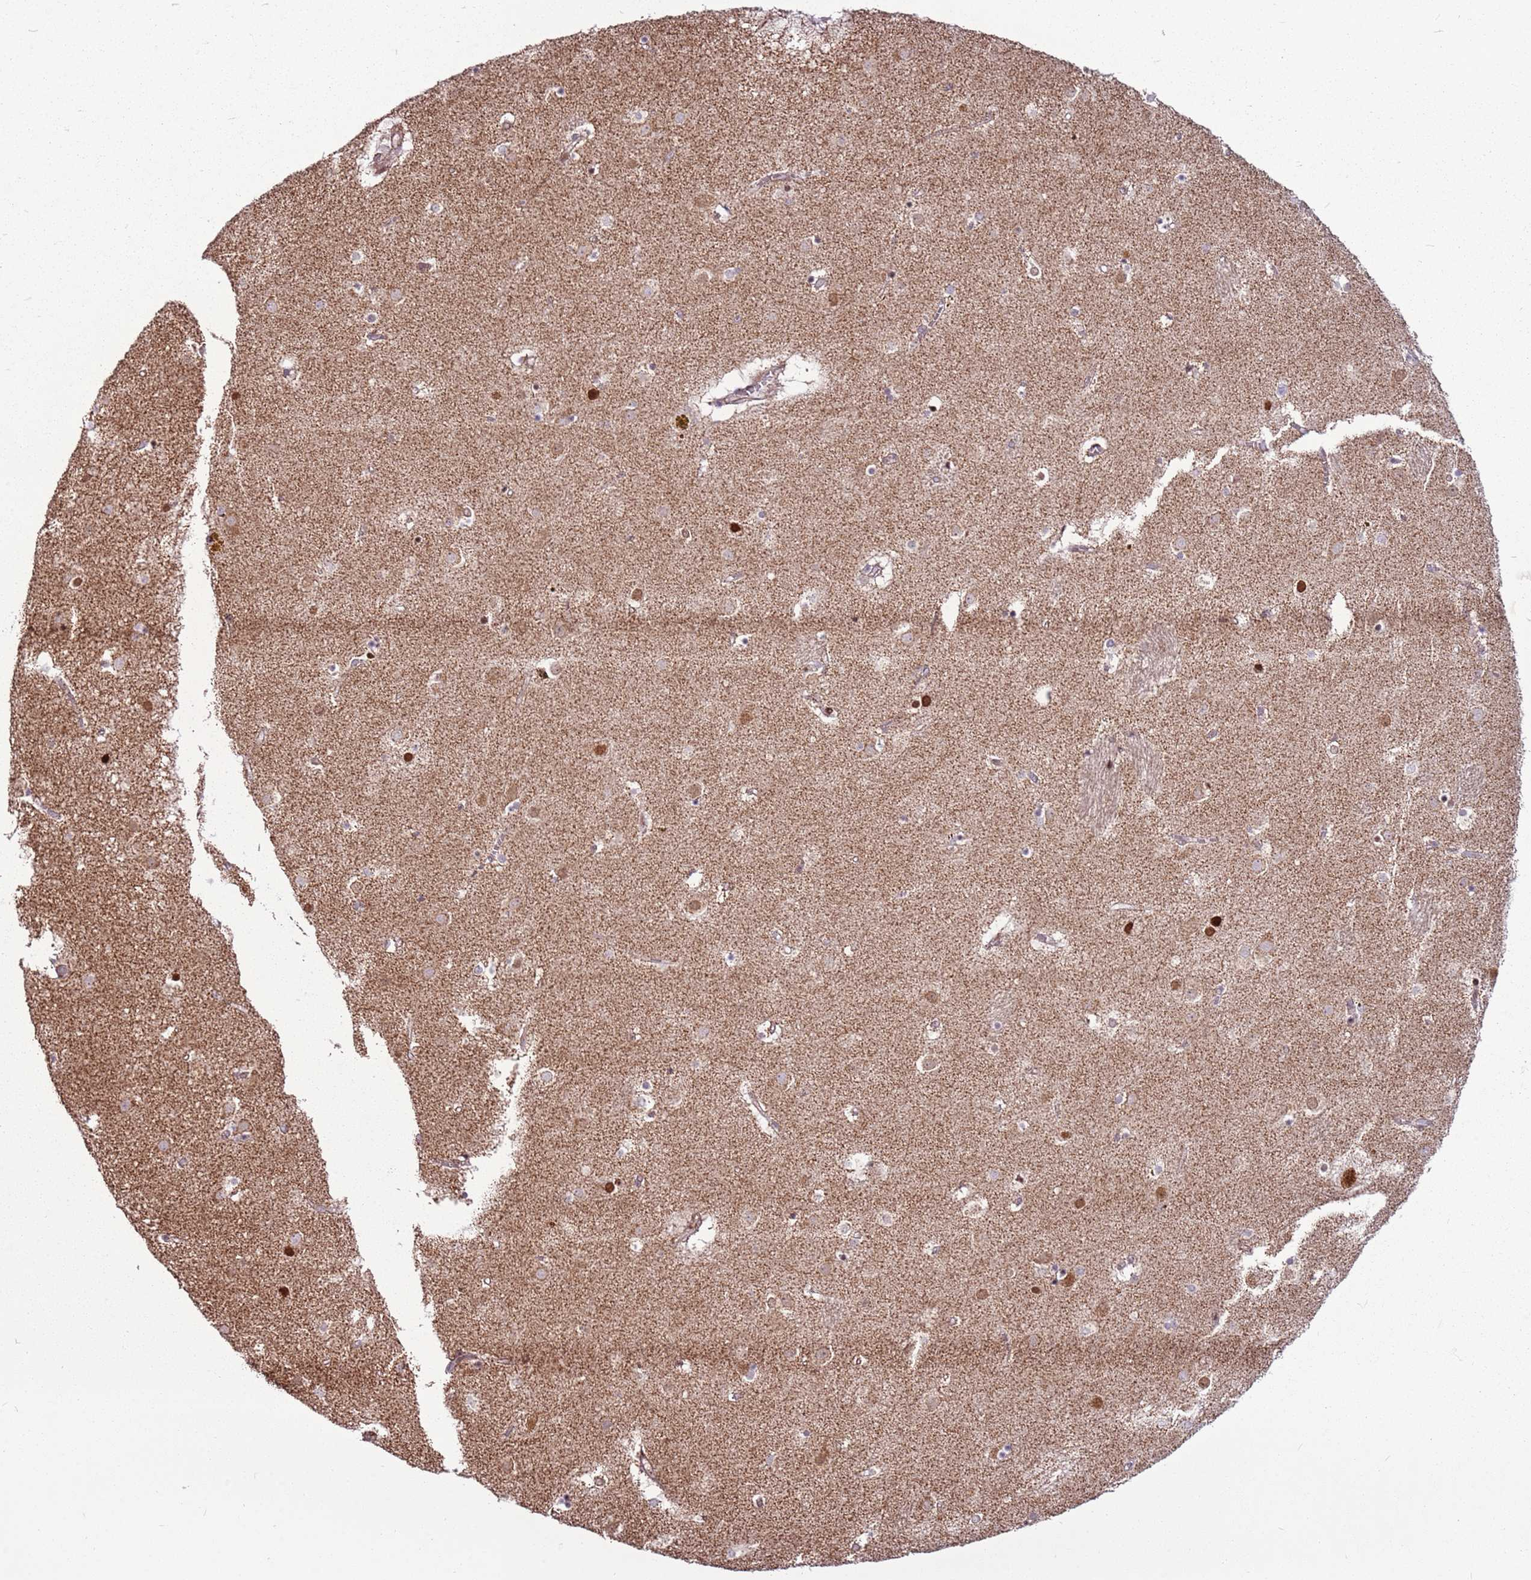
{"staining": {"intensity": "strong", "quantity": "<25%", "location": "nuclear"}, "tissue": "caudate", "cell_type": "Glial cells", "image_type": "normal", "snomed": [{"axis": "morphology", "description": "Normal tissue, NOS"}, {"axis": "topography", "description": "Lateral ventricle wall"}], "caption": "Immunohistochemistry (IHC) staining of normal caudate, which shows medium levels of strong nuclear expression in about <25% of glial cells indicating strong nuclear protein expression. The staining was performed using DAB (brown) for protein detection and nuclei were counterstained in hematoxylin (blue).", "gene": "PCTP", "patient": {"sex": "male", "age": 70}}